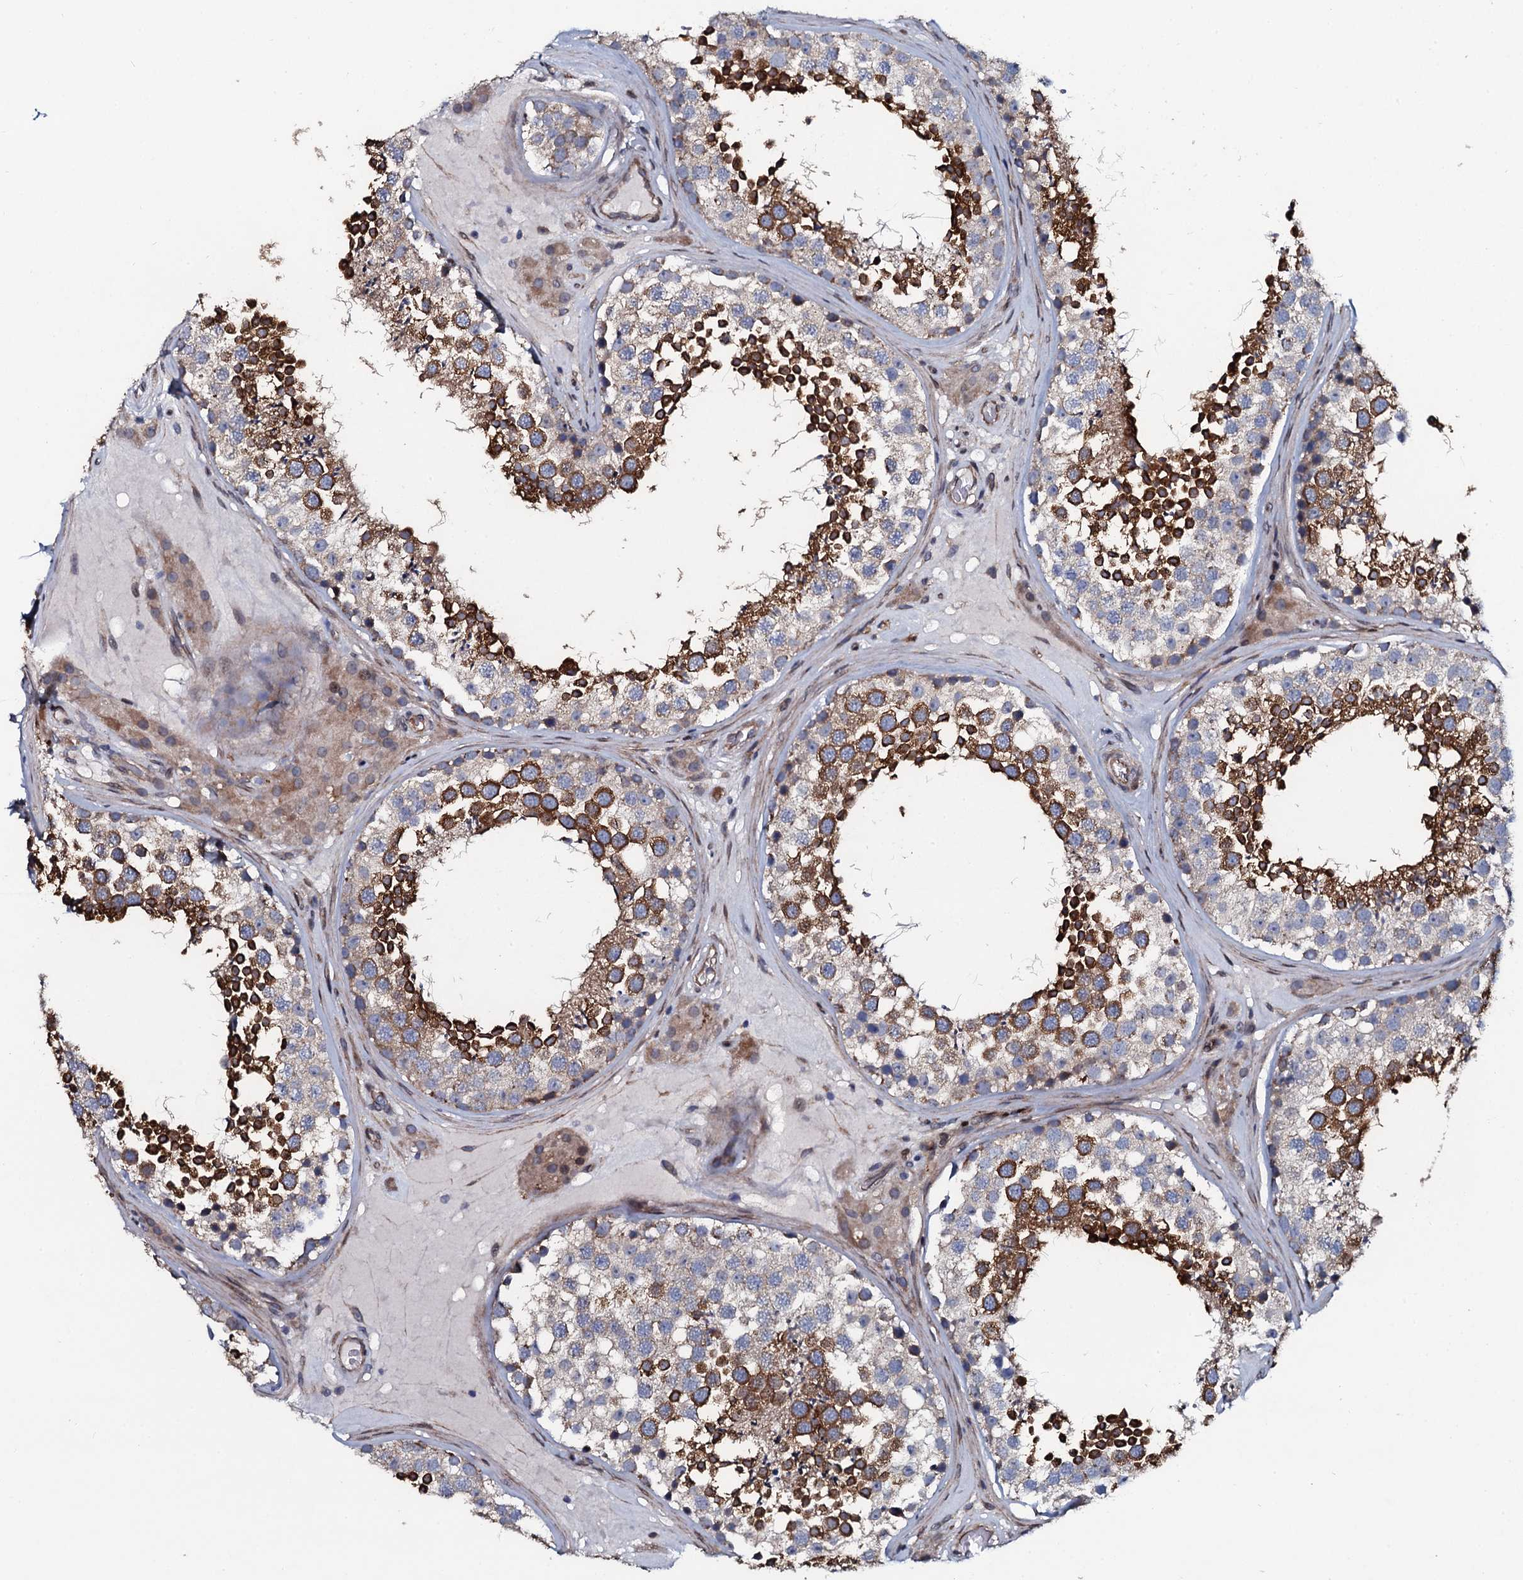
{"staining": {"intensity": "strong", "quantity": "25%-75%", "location": "cytoplasmic/membranous"}, "tissue": "testis", "cell_type": "Cells in seminiferous ducts", "image_type": "normal", "snomed": [{"axis": "morphology", "description": "Normal tissue, NOS"}, {"axis": "topography", "description": "Testis"}], "caption": "Strong cytoplasmic/membranous protein staining is appreciated in approximately 25%-75% of cells in seminiferous ducts in testis.", "gene": "KCTD4", "patient": {"sex": "male", "age": 46}}